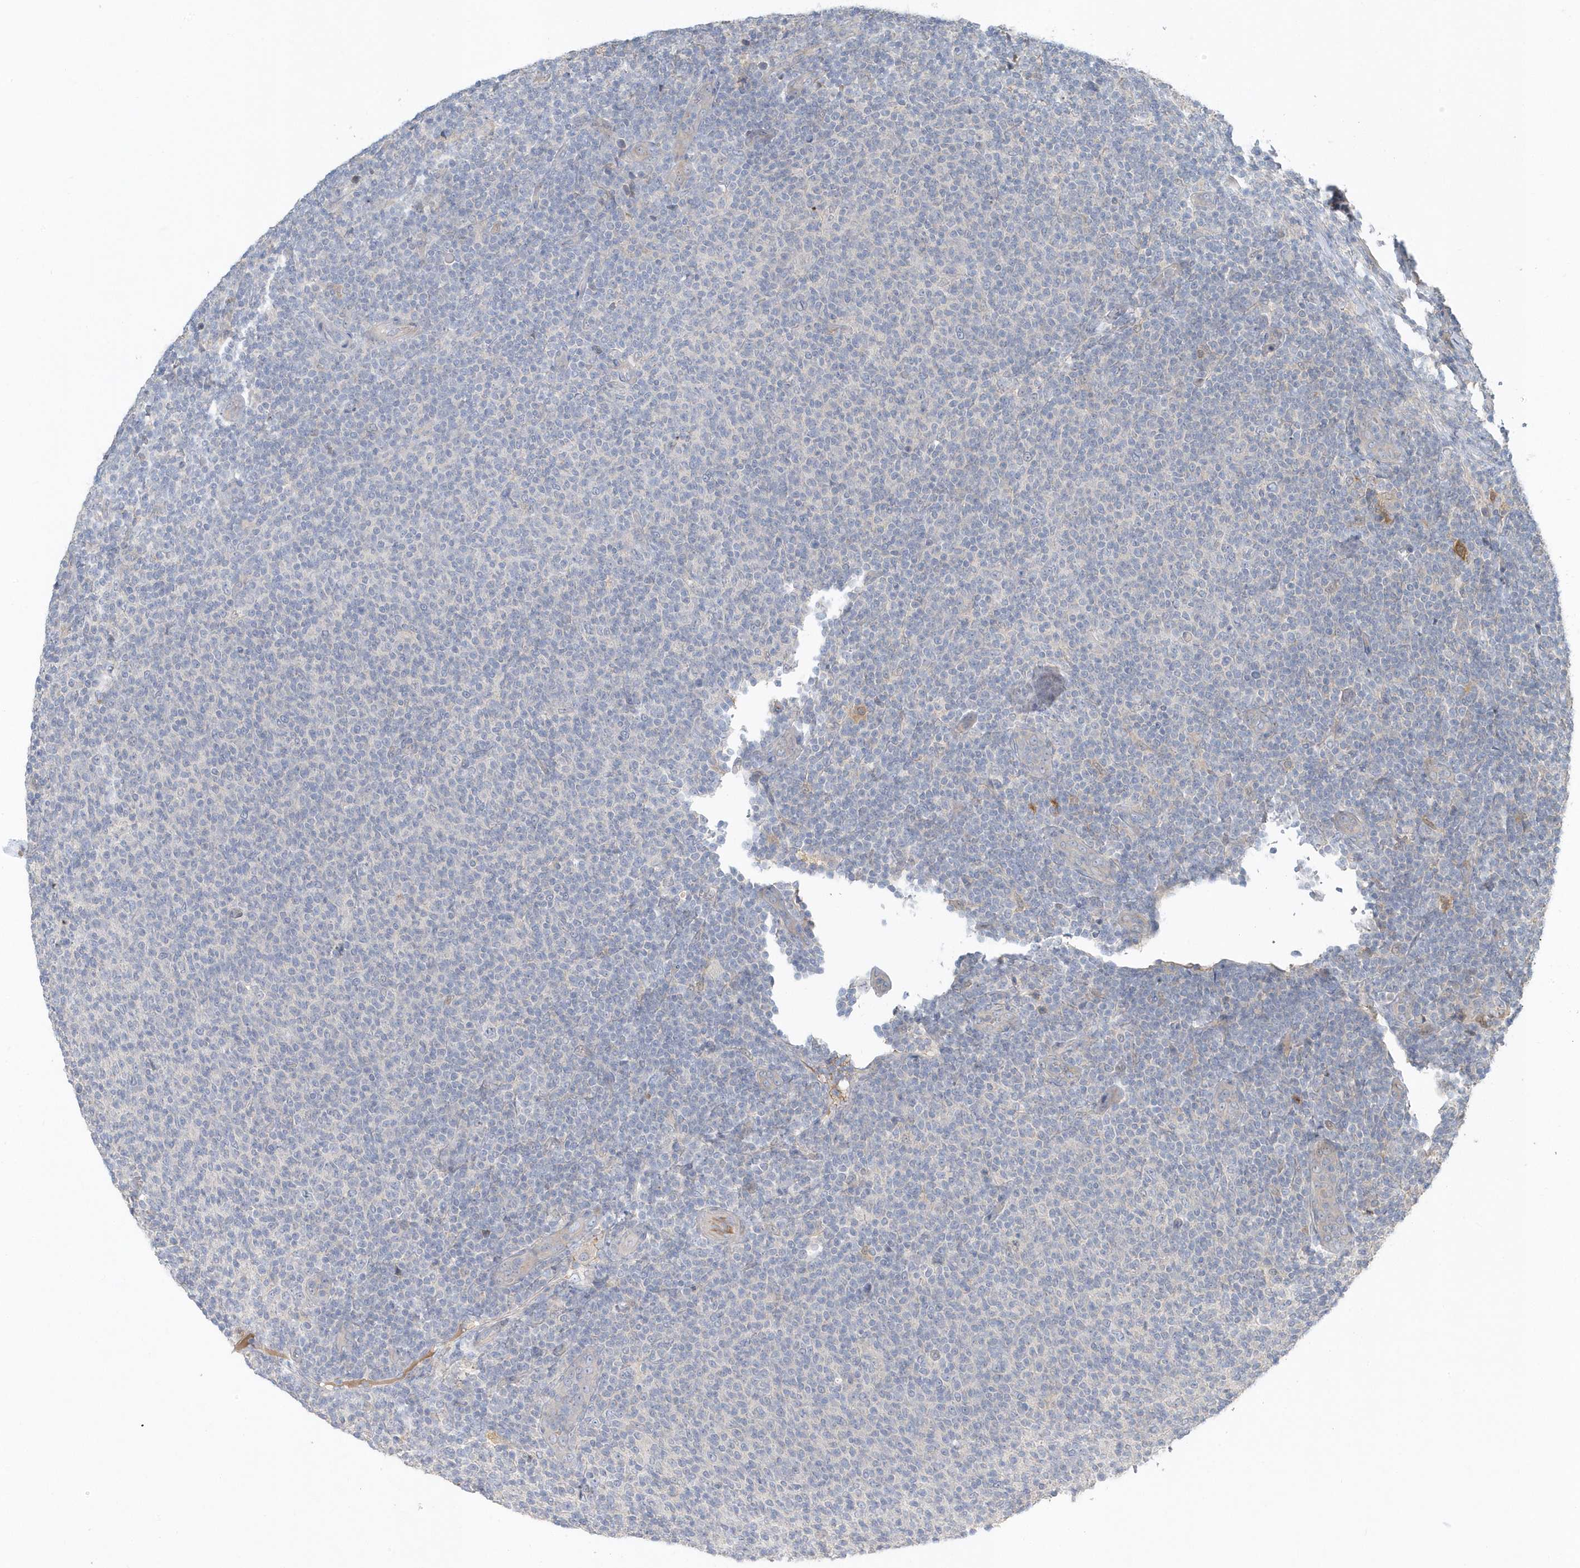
{"staining": {"intensity": "negative", "quantity": "none", "location": "none"}, "tissue": "lymphoma", "cell_type": "Tumor cells", "image_type": "cancer", "snomed": [{"axis": "morphology", "description": "Malignant lymphoma, non-Hodgkin's type, Low grade"}, {"axis": "topography", "description": "Lymph node"}], "caption": "This image is of low-grade malignant lymphoma, non-Hodgkin's type stained with immunohistochemistry to label a protein in brown with the nuclei are counter-stained blue. There is no positivity in tumor cells.", "gene": "USP53", "patient": {"sex": "male", "age": 66}}